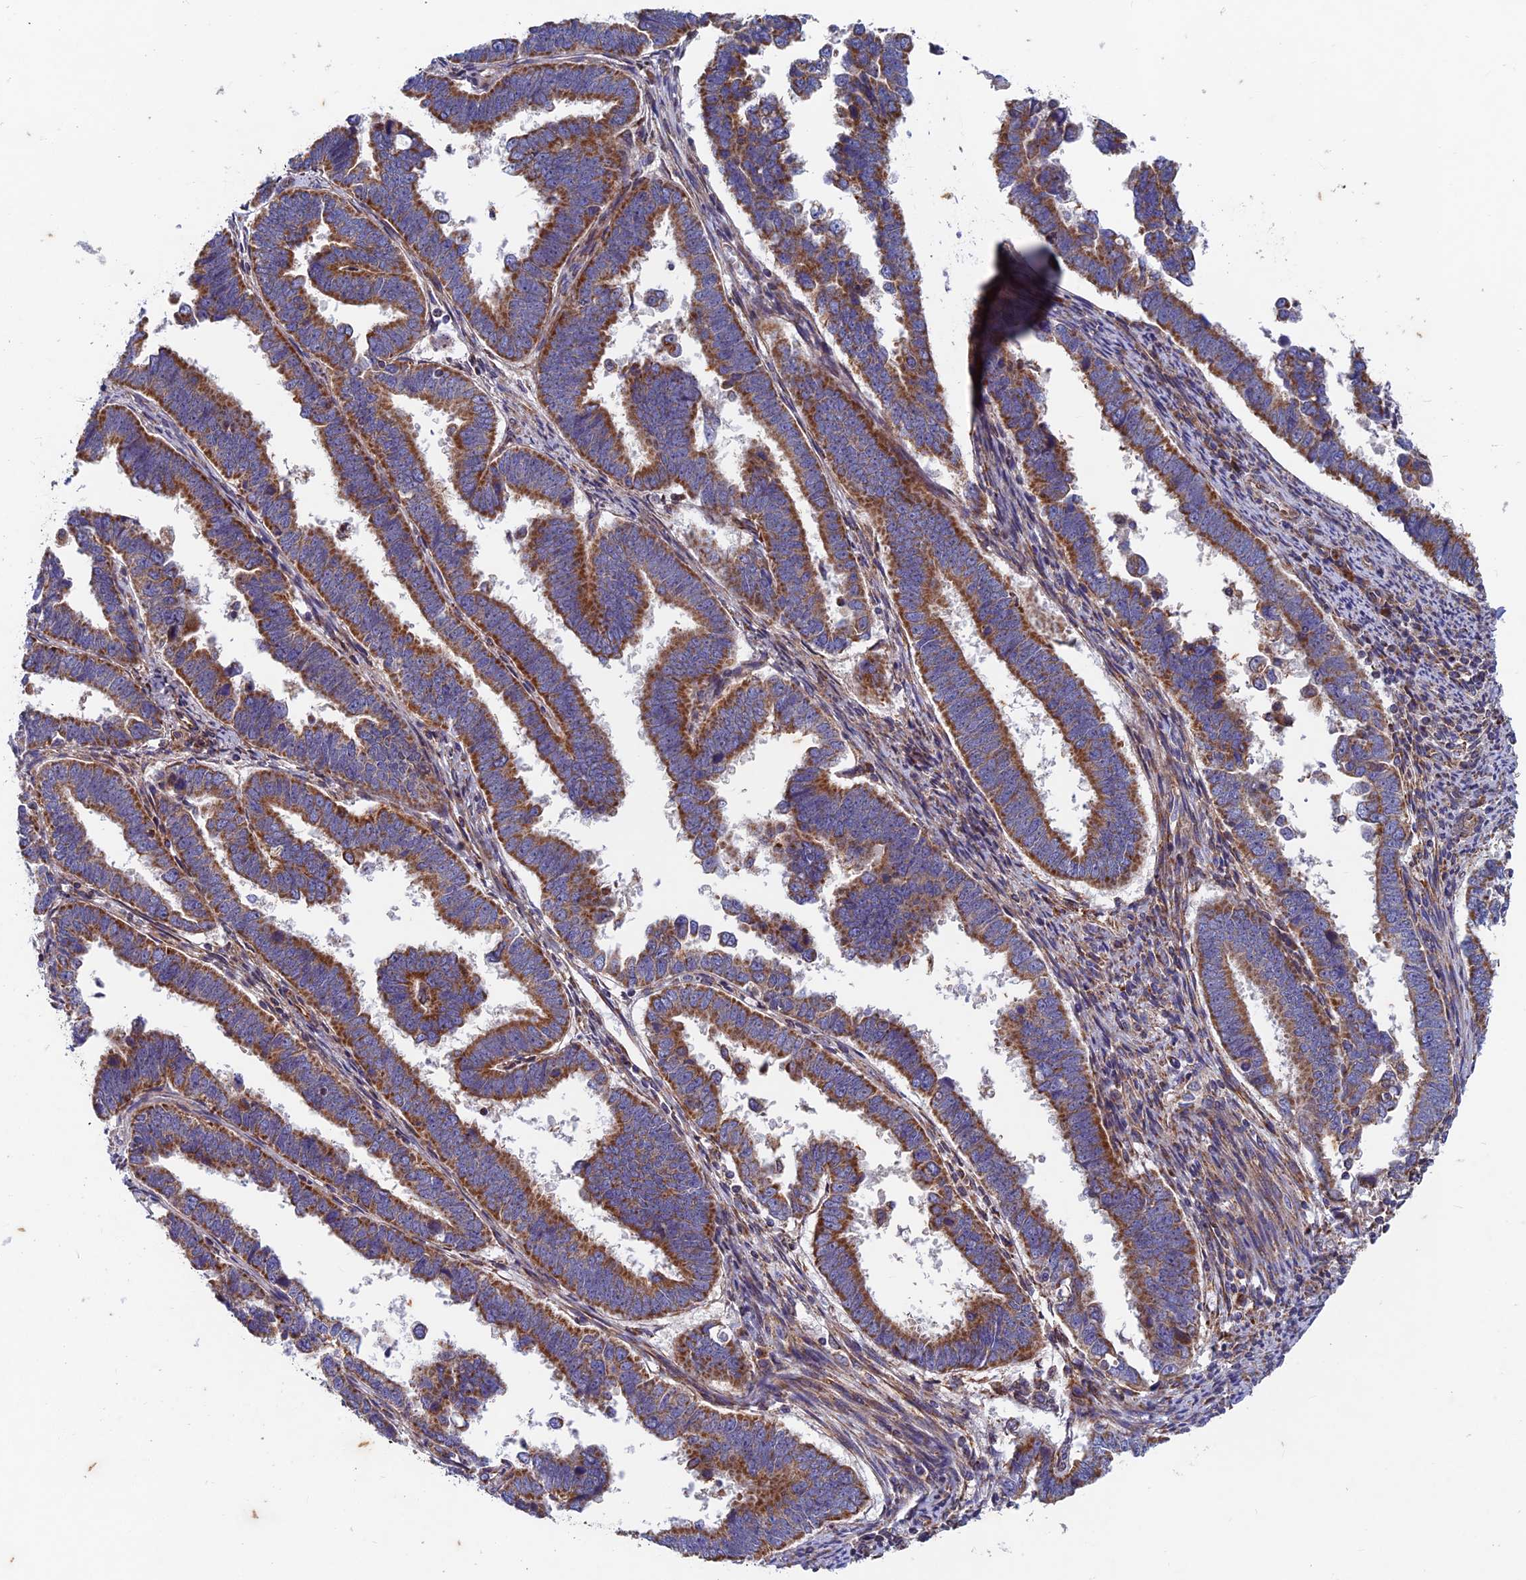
{"staining": {"intensity": "moderate", "quantity": ">75%", "location": "cytoplasmic/membranous"}, "tissue": "endometrial cancer", "cell_type": "Tumor cells", "image_type": "cancer", "snomed": [{"axis": "morphology", "description": "Adenocarcinoma, NOS"}, {"axis": "topography", "description": "Endometrium"}], "caption": "A medium amount of moderate cytoplasmic/membranous staining is present in approximately >75% of tumor cells in endometrial adenocarcinoma tissue. (DAB IHC, brown staining for protein, blue staining for nuclei).", "gene": "AP4S1", "patient": {"sex": "female", "age": 75}}